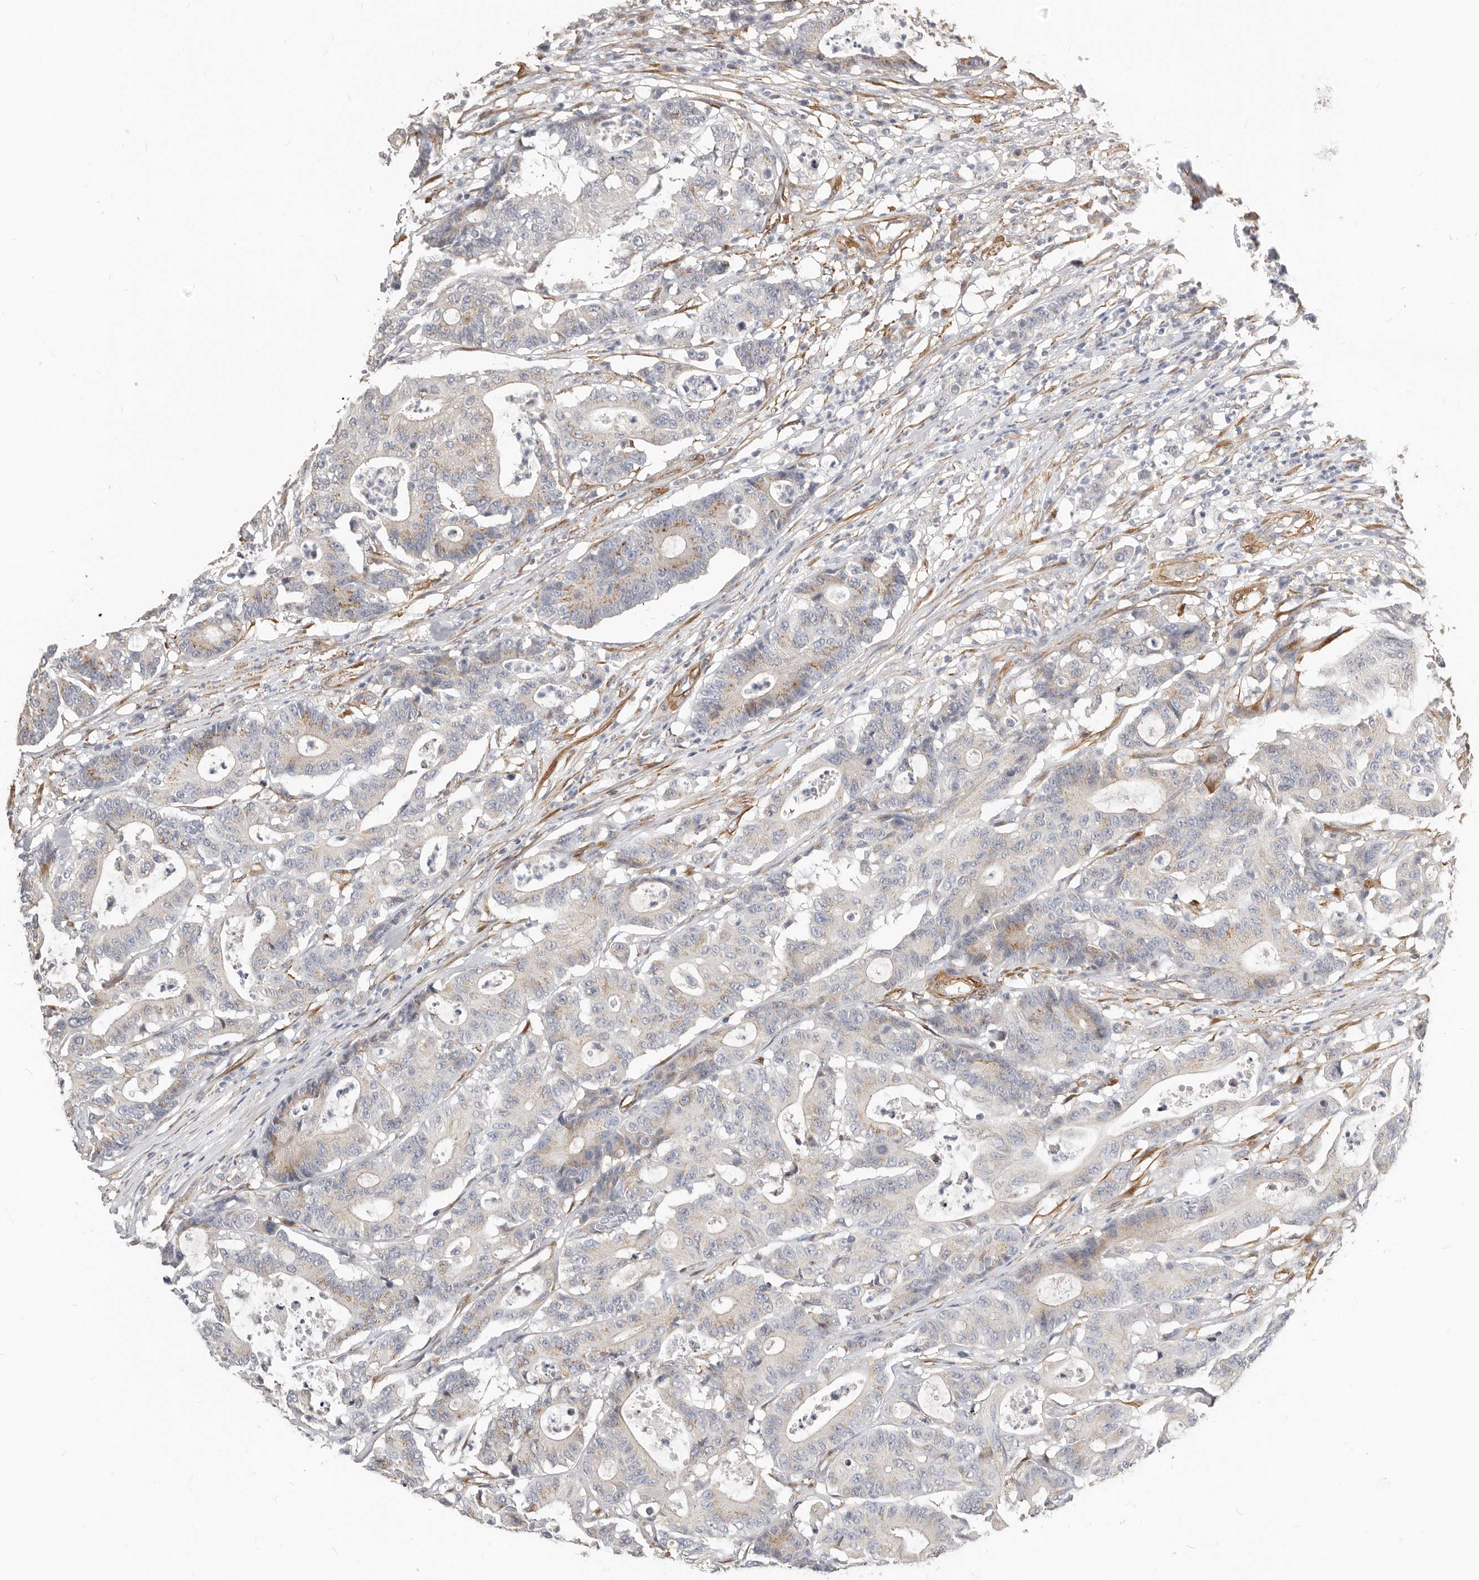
{"staining": {"intensity": "weak", "quantity": ">75%", "location": "cytoplasmic/membranous"}, "tissue": "colorectal cancer", "cell_type": "Tumor cells", "image_type": "cancer", "snomed": [{"axis": "morphology", "description": "Adenocarcinoma, NOS"}, {"axis": "topography", "description": "Colon"}], "caption": "The immunohistochemical stain highlights weak cytoplasmic/membranous positivity in tumor cells of colorectal adenocarcinoma tissue.", "gene": "RABAC1", "patient": {"sex": "female", "age": 84}}